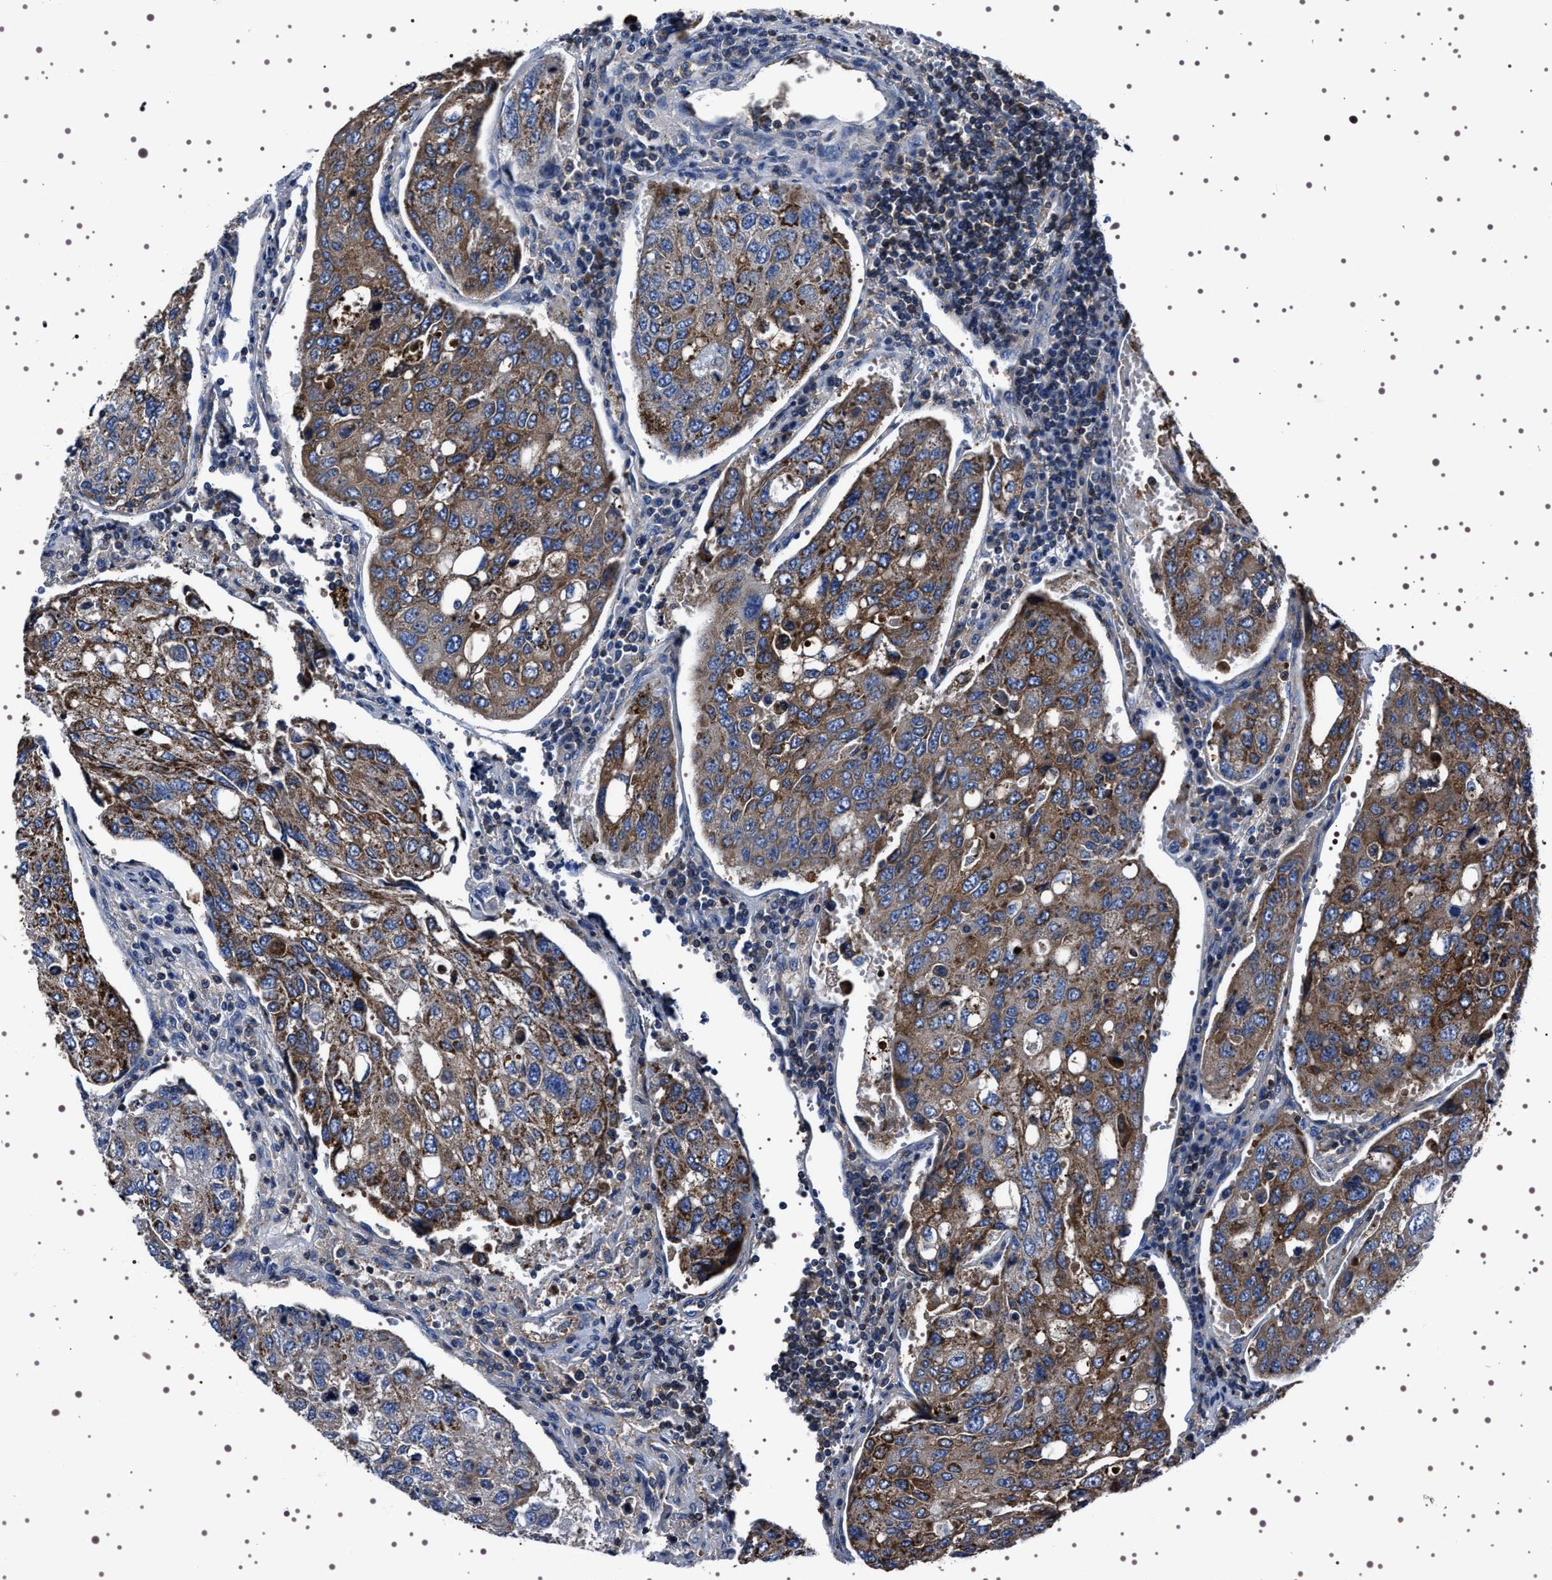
{"staining": {"intensity": "moderate", "quantity": ">75%", "location": "cytoplasmic/membranous"}, "tissue": "urothelial cancer", "cell_type": "Tumor cells", "image_type": "cancer", "snomed": [{"axis": "morphology", "description": "Urothelial carcinoma, High grade"}, {"axis": "topography", "description": "Lymph node"}, {"axis": "topography", "description": "Urinary bladder"}], "caption": "Approximately >75% of tumor cells in urothelial carcinoma (high-grade) show moderate cytoplasmic/membranous protein staining as visualized by brown immunohistochemical staining.", "gene": "WDR1", "patient": {"sex": "male", "age": 51}}